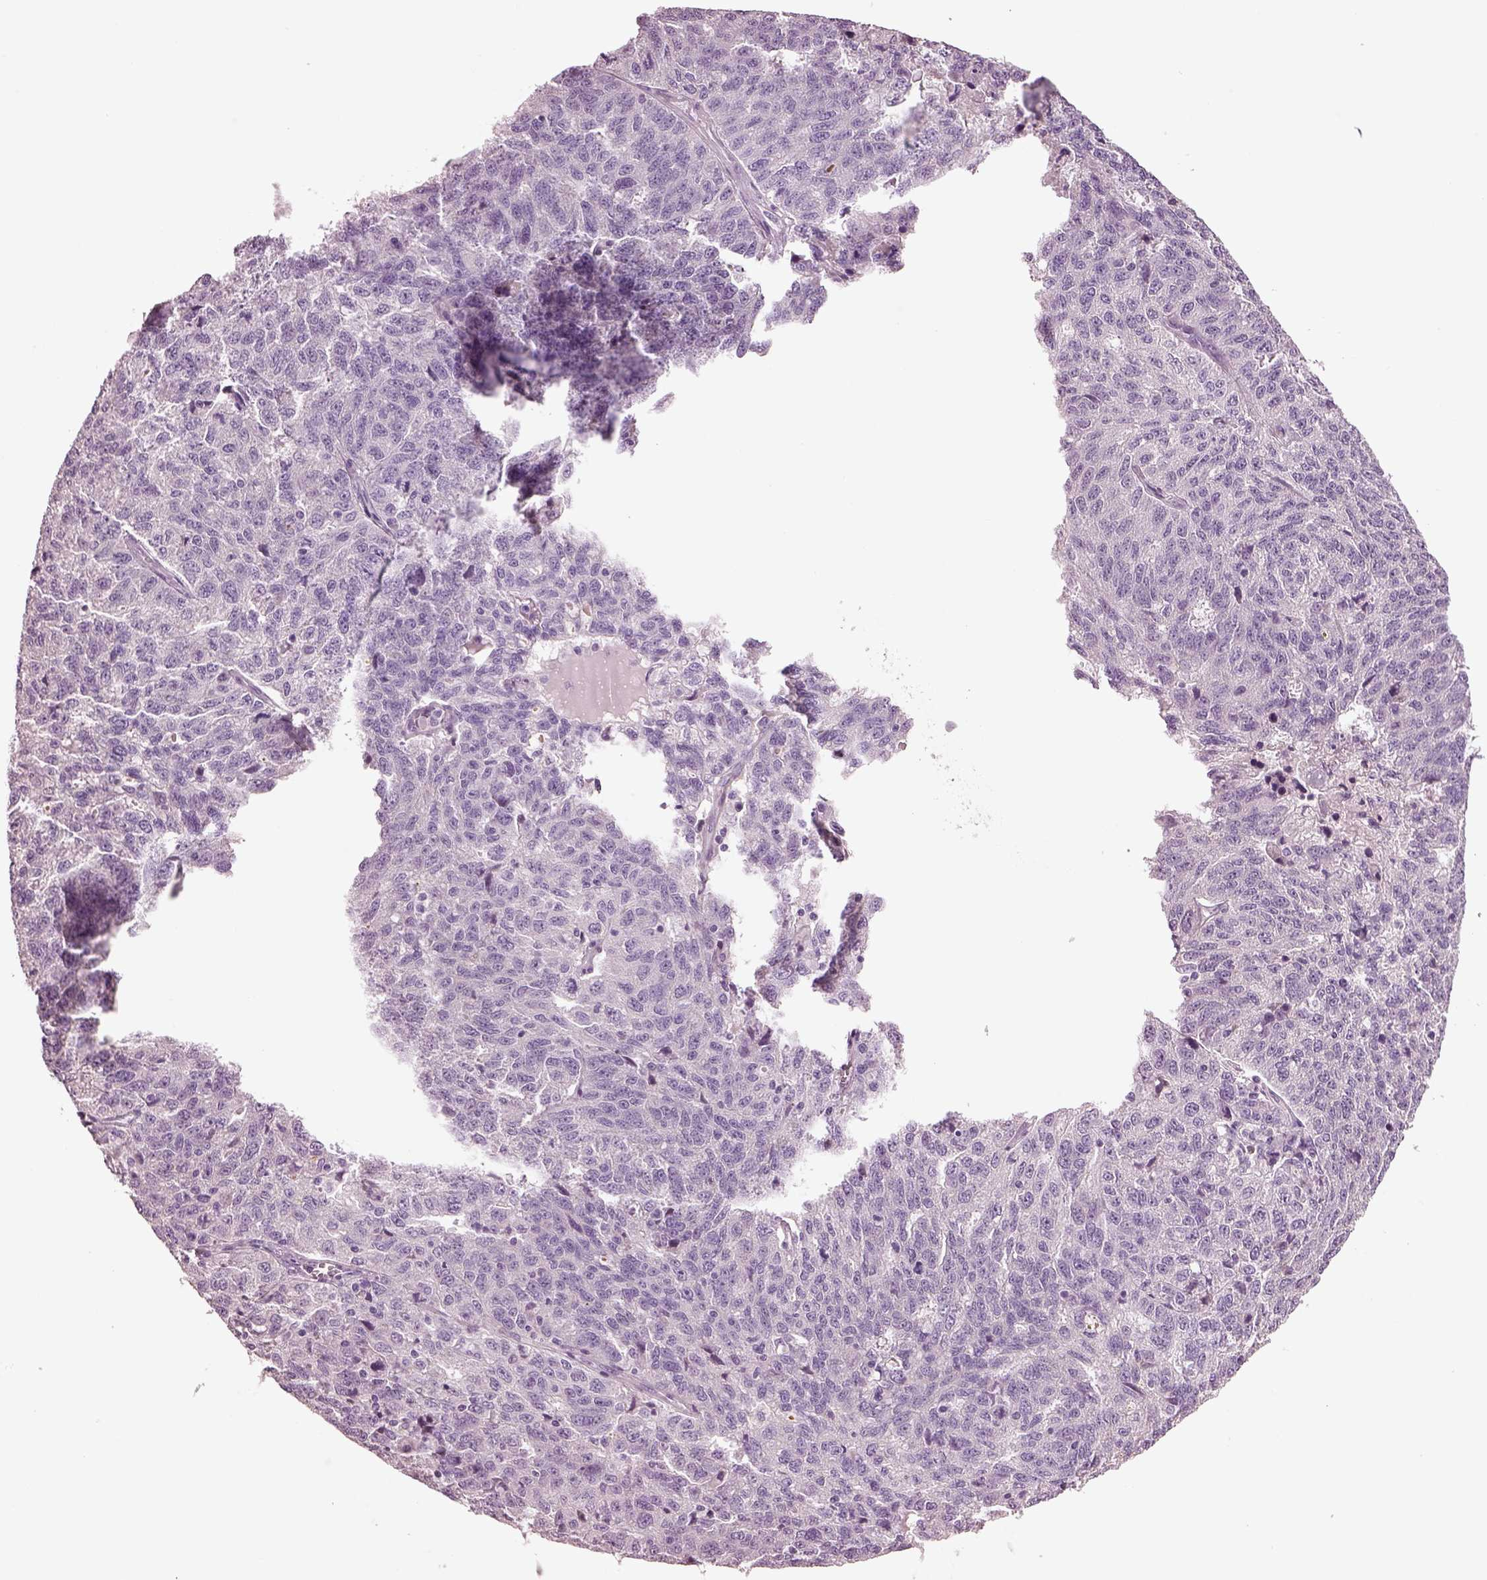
{"staining": {"intensity": "negative", "quantity": "none", "location": "none"}, "tissue": "ovarian cancer", "cell_type": "Tumor cells", "image_type": "cancer", "snomed": [{"axis": "morphology", "description": "Cystadenocarcinoma, serous, NOS"}, {"axis": "topography", "description": "Ovary"}], "caption": "Image shows no significant protein positivity in tumor cells of ovarian cancer (serous cystadenocarcinoma).", "gene": "GUCA1A", "patient": {"sex": "female", "age": 71}}